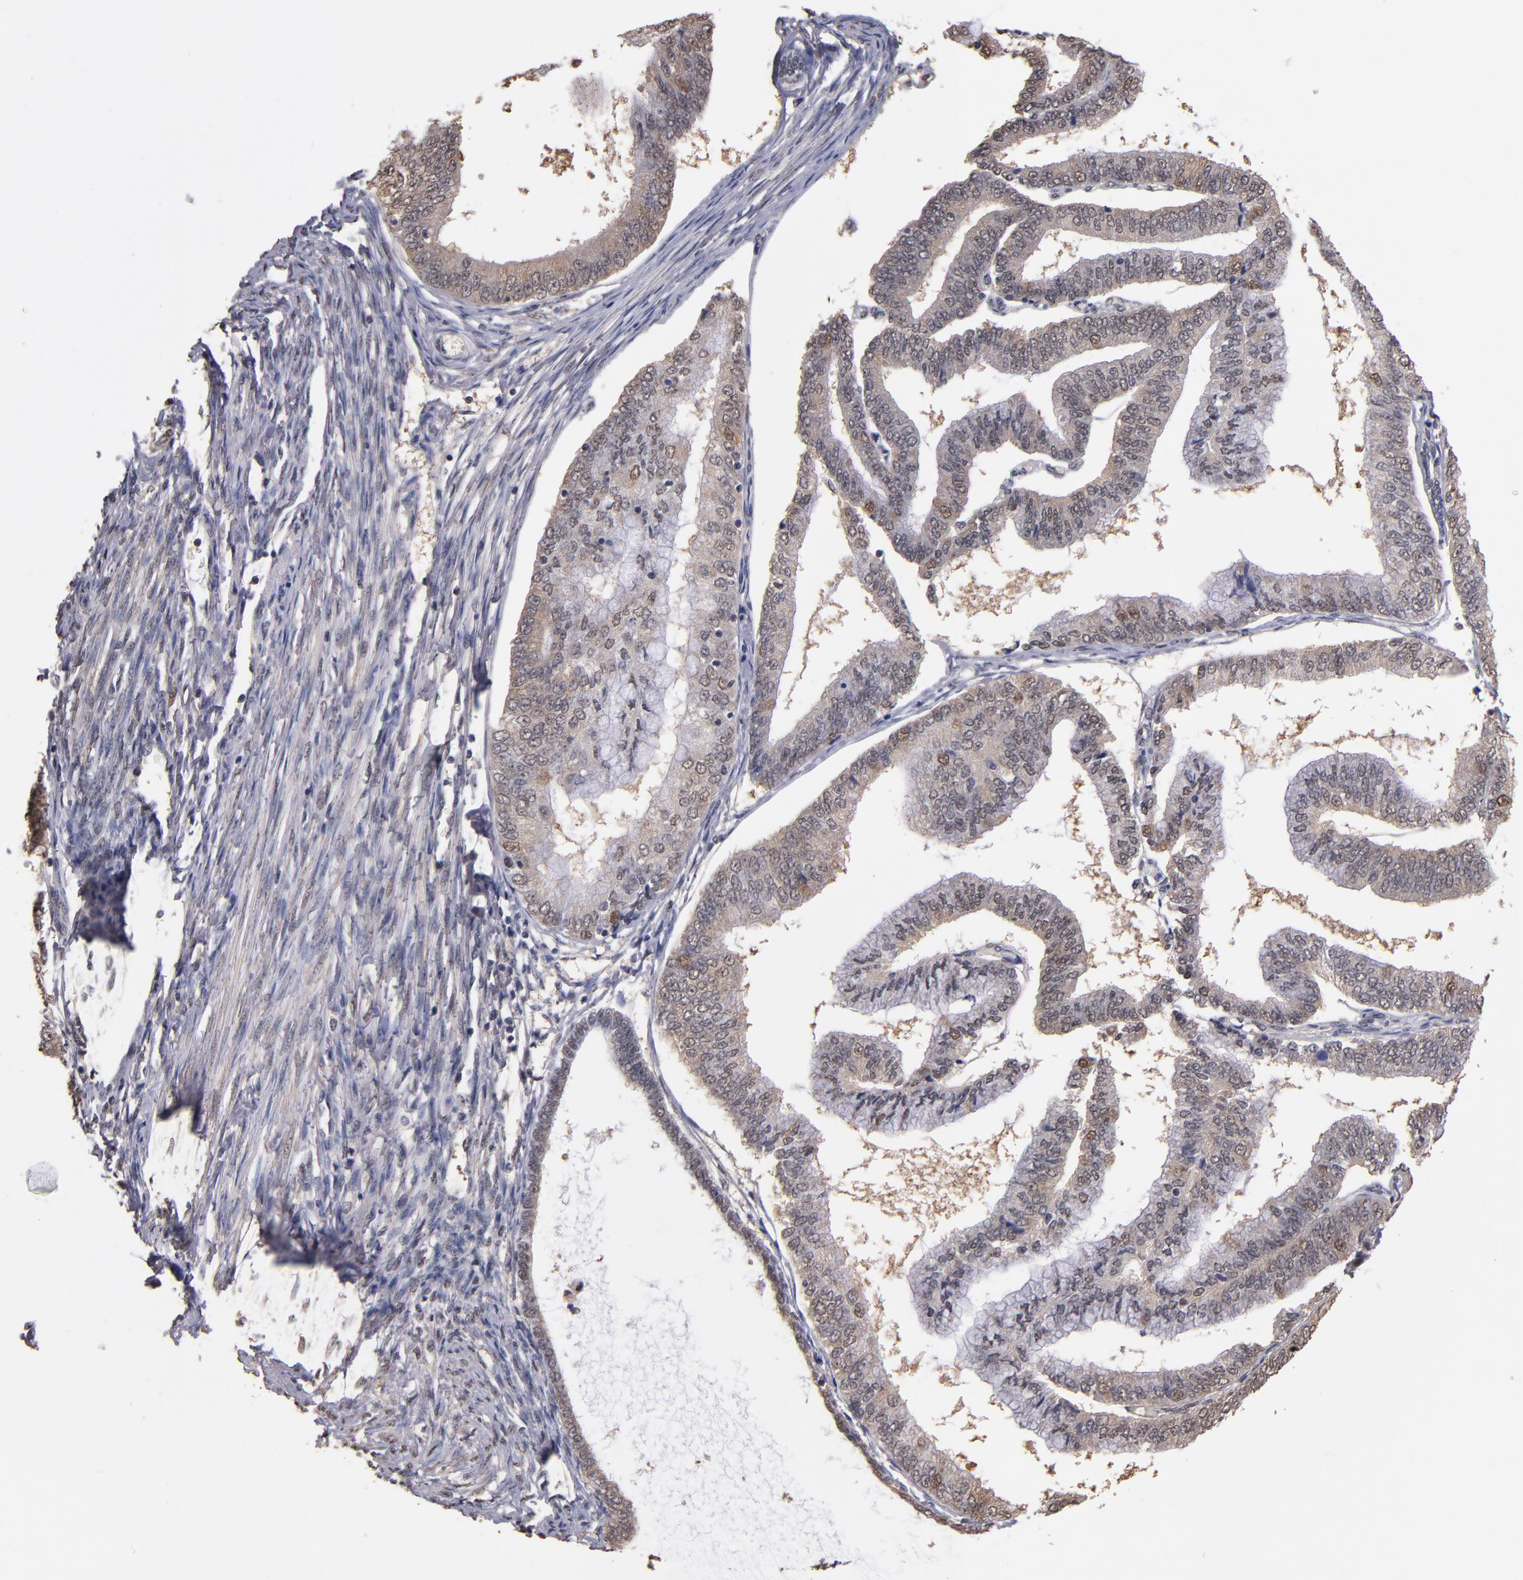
{"staining": {"intensity": "weak", "quantity": "25%-75%", "location": "cytoplasmic/membranous,nuclear"}, "tissue": "endometrial cancer", "cell_type": "Tumor cells", "image_type": "cancer", "snomed": [{"axis": "morphology", "description": "Adenocarcinoma, NOS"}, {"axis": "topography", "description": "Endometrium"}], "caption": "The histopathology image reveals immunohistochemical staining of endometrial cancer (adenocarcinoma). There is weak cytoplasmic/membranous and nuclear staining is seen in about 25%-75% of tumor cells.", "gene": "PSMD10", "patient": {"sex": "female", "age": 63}}